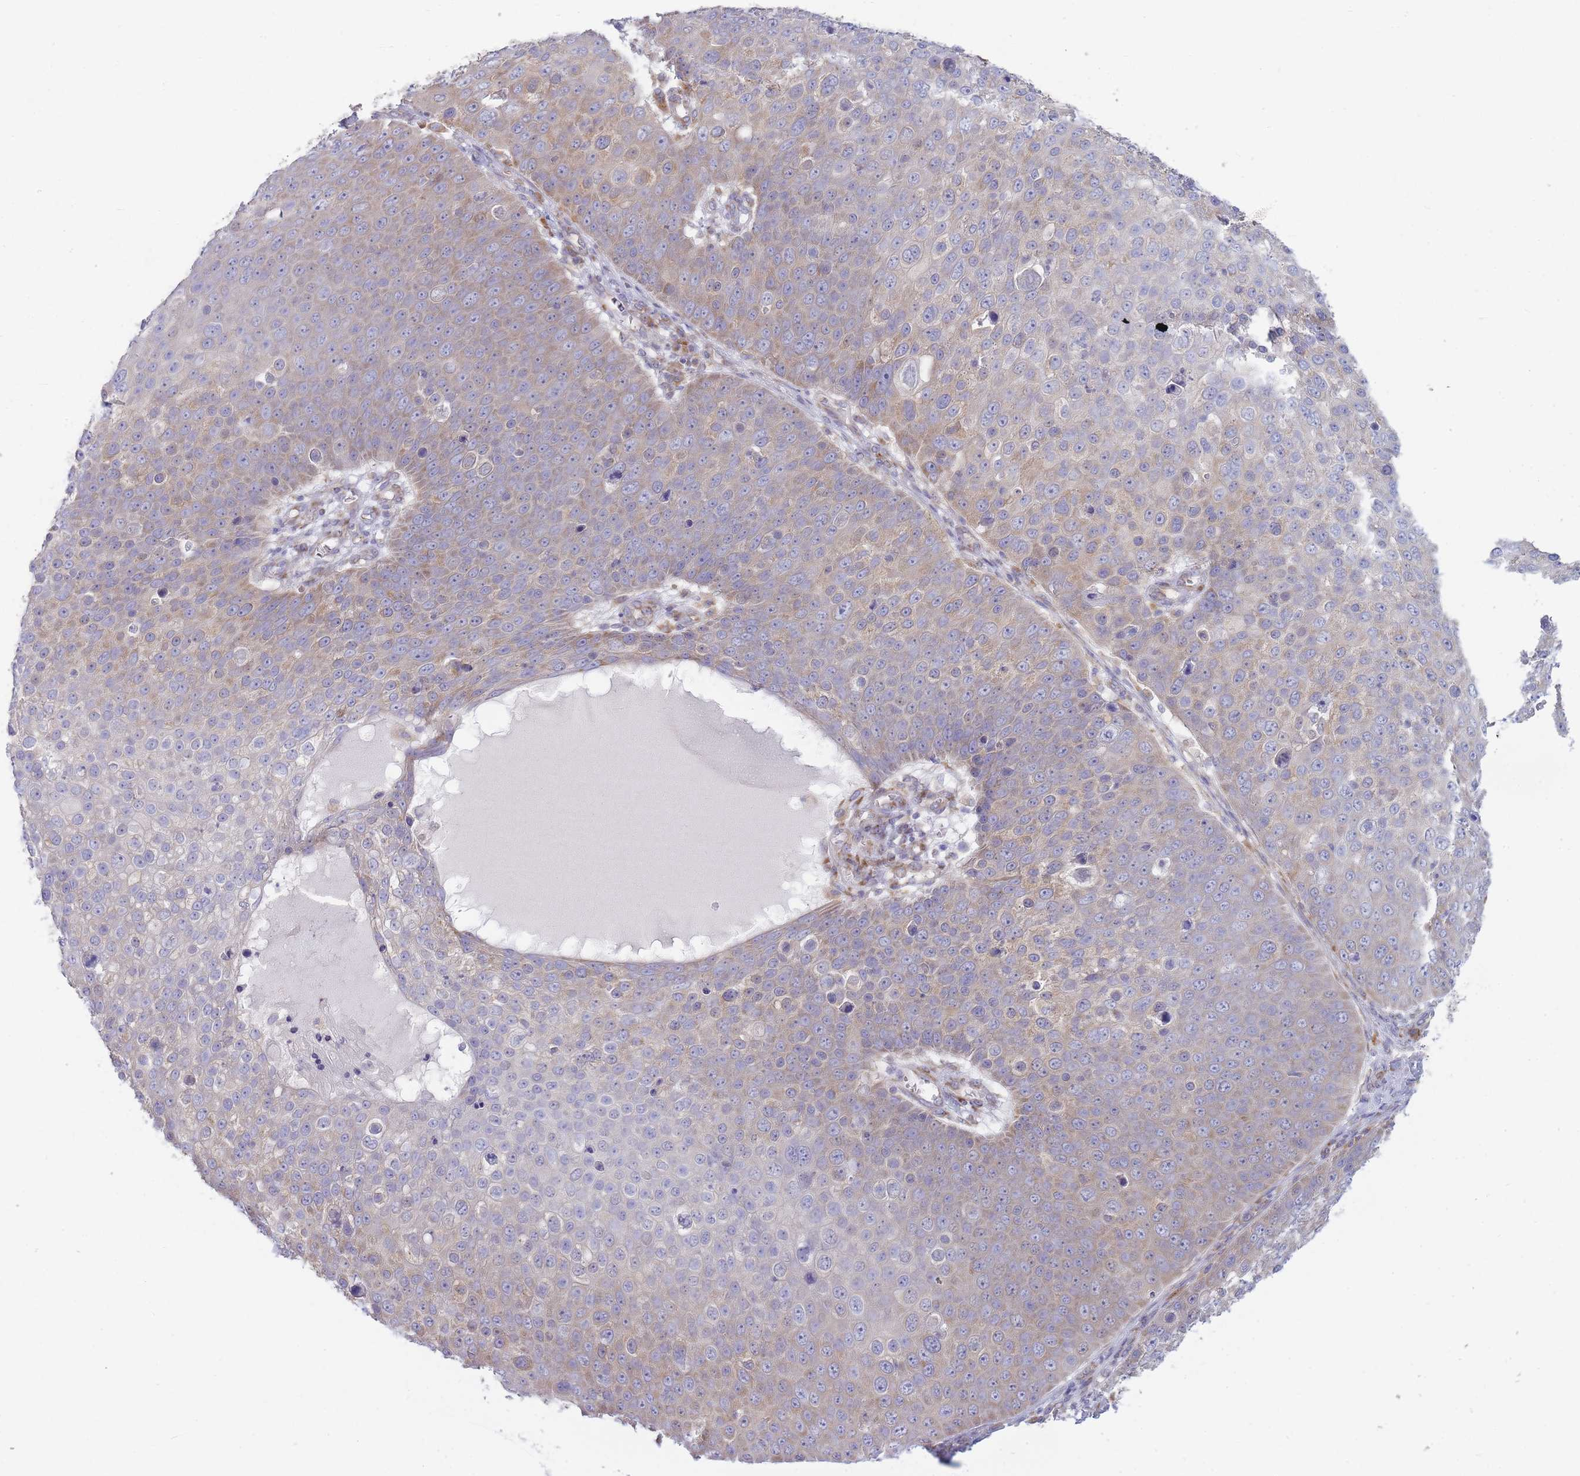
{"staining": {"intensity": "moderate", "quantity": "25%-75%", "location": "cytoplasmic/membranous"}, "tissue": "skin cancer", "cell_type": "Tumor cells", "image_type": "cancer", "snomed": [{"axis": "morphology", "description": "Squamous cell carcinoma, NOS"}, {"axis": "topography", "description": "Skin"}], "caption": "DAB immunohistochemical staining of human skin cancer (squamous cell carcinoma) reveals moderate cytoplasmic/membranous protein positivity in about 25%-75% of tumor cells. (IHC, brightfield microscopy, high magnification).", "gene": "OR5L2", "patient": {"sex": "male", "age": 71}}